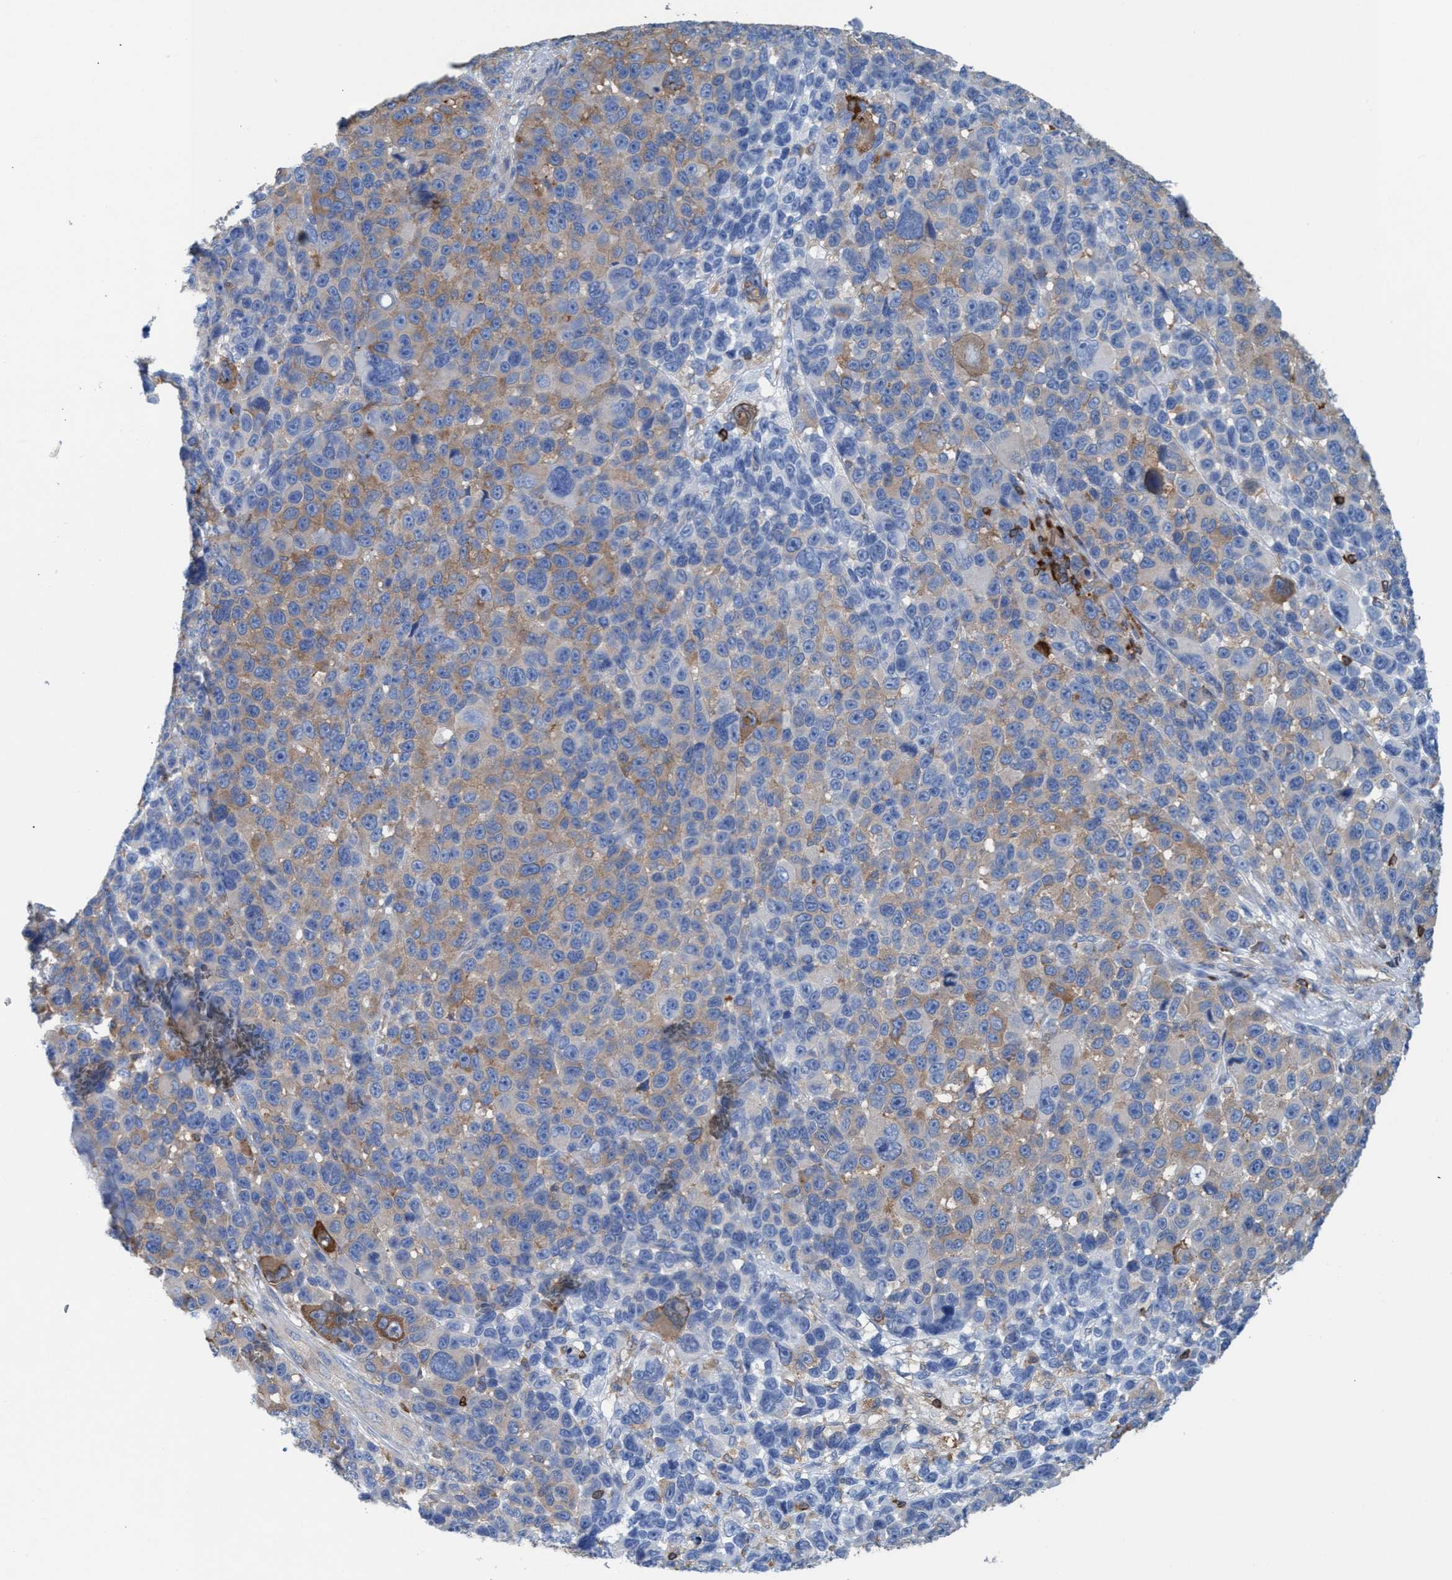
{"staining": {"intensity": "moderate", "quantity": "25%-75%", "location": "cytoplasmic/membranous"}, "tissue": "melanoma", "cell_type": "Tumor cells", "image_type": "cancer", "snomed": [{"axis": "morphology", "description": "Malignant melanoma, NOS"}, {"axis": "topography", "description": "Skin"}], "caption": "Moderate cytoplasmic/membranous protein expression is appreciated in approximately 25%-75% of tumor cells in malignant melanoma.", "gene": "EZR", "patient": {"sex": "male", "age": 53}}